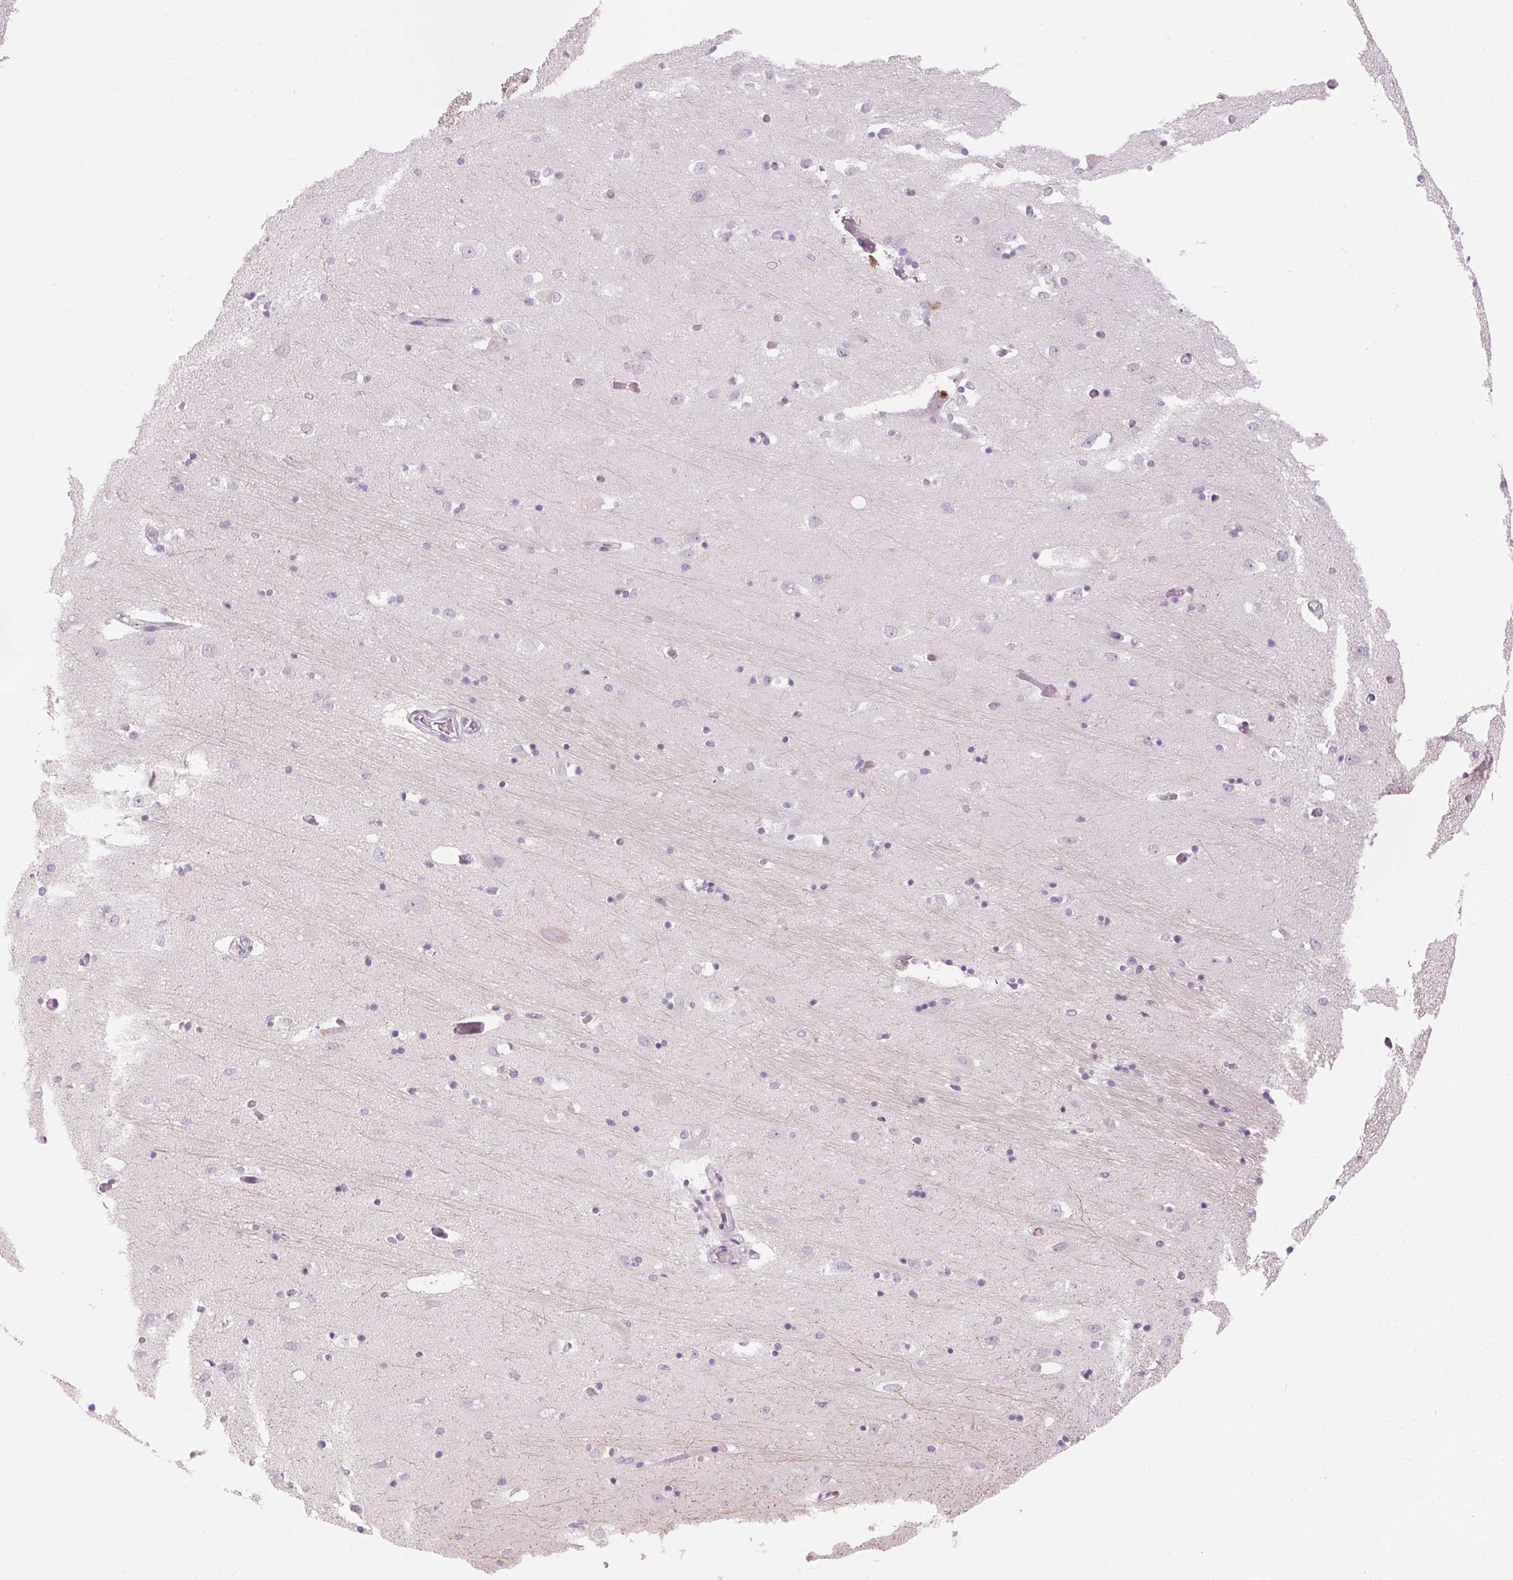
{"staining": {"intensity": "negative", "quantity": "none", "location": "none"}, "tissue": "caudate", "cell_type": "Glial cells", "image_type": "normal", "snomed": [{"axis": "morphology", "description": "Normal tissue, NOS"}, {"axis": "topography", "description": "Lateral ventricle wall"}, {"axis": "topography", "description": "Hippocampus"}], "caption": "Caudate was stained to show a protein in brown. There is no significant staining in glial cells. (DAB (3,3'-diaminobenzidine) immunohistochemistry (IHC) visualized using brightfield microscopy, high magnification).", "gene": "KLK7", "patient": {"sex": "female", "age": 63}}